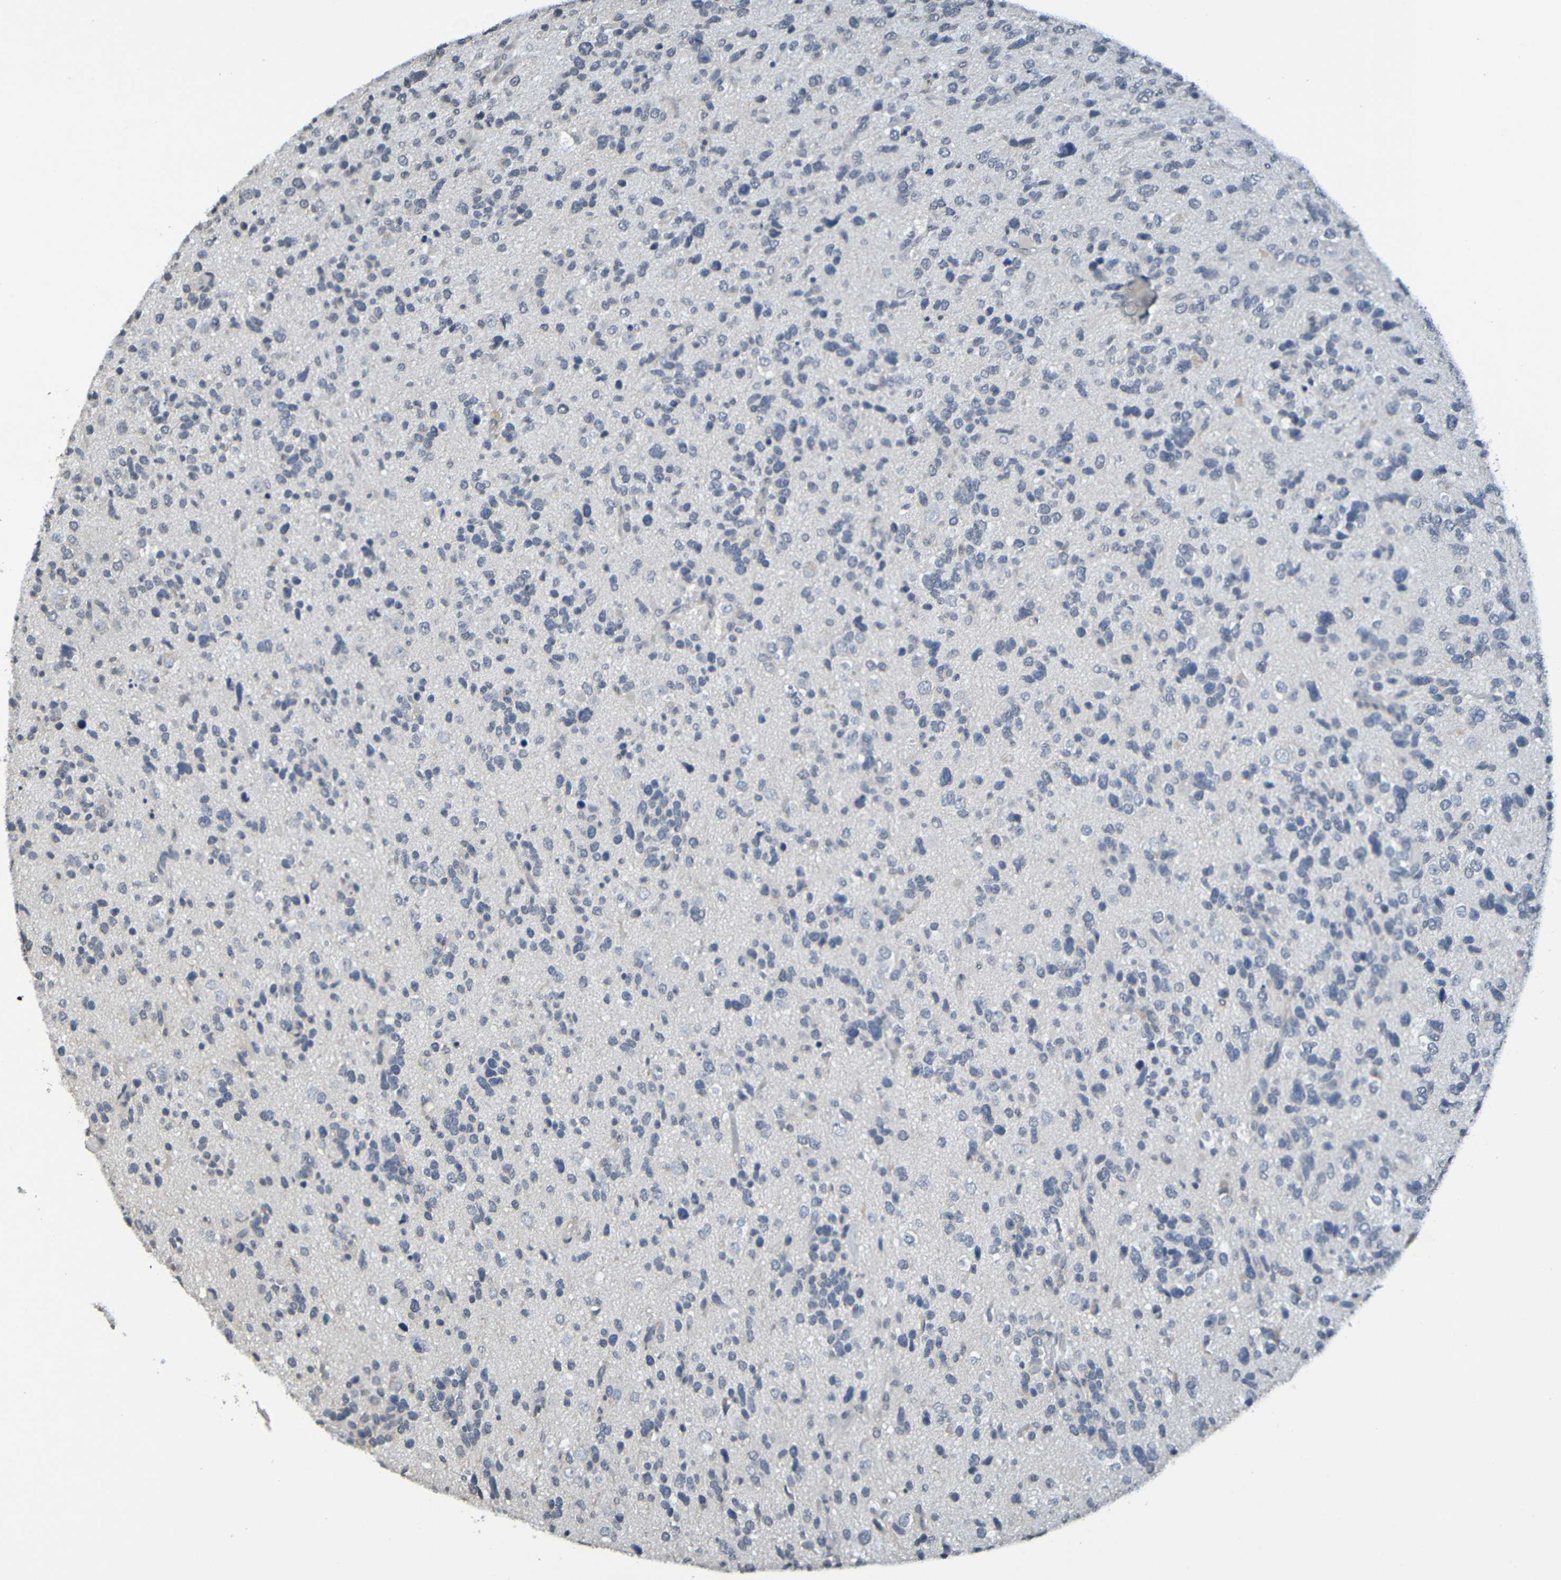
{"staining": {"intensity": "negative", "quantity": "none", "location": "none"}, "tissue": "glioma", "cell_type": "Tumor cells", "image_type": "cancer", "snomed": [{"axis": "morphology", "description": "Glioma, malignant, High grade"}, {"axis": "topography", "description": "Brain"}], "caption": "An immunohistochemistry image of malignant glioma (high-grade) is shown. There is no staining in tumor cells of malignant glioma (high-grade).", "gene": "C3AR1", "patient": {"sex": "female", "age": 58}}